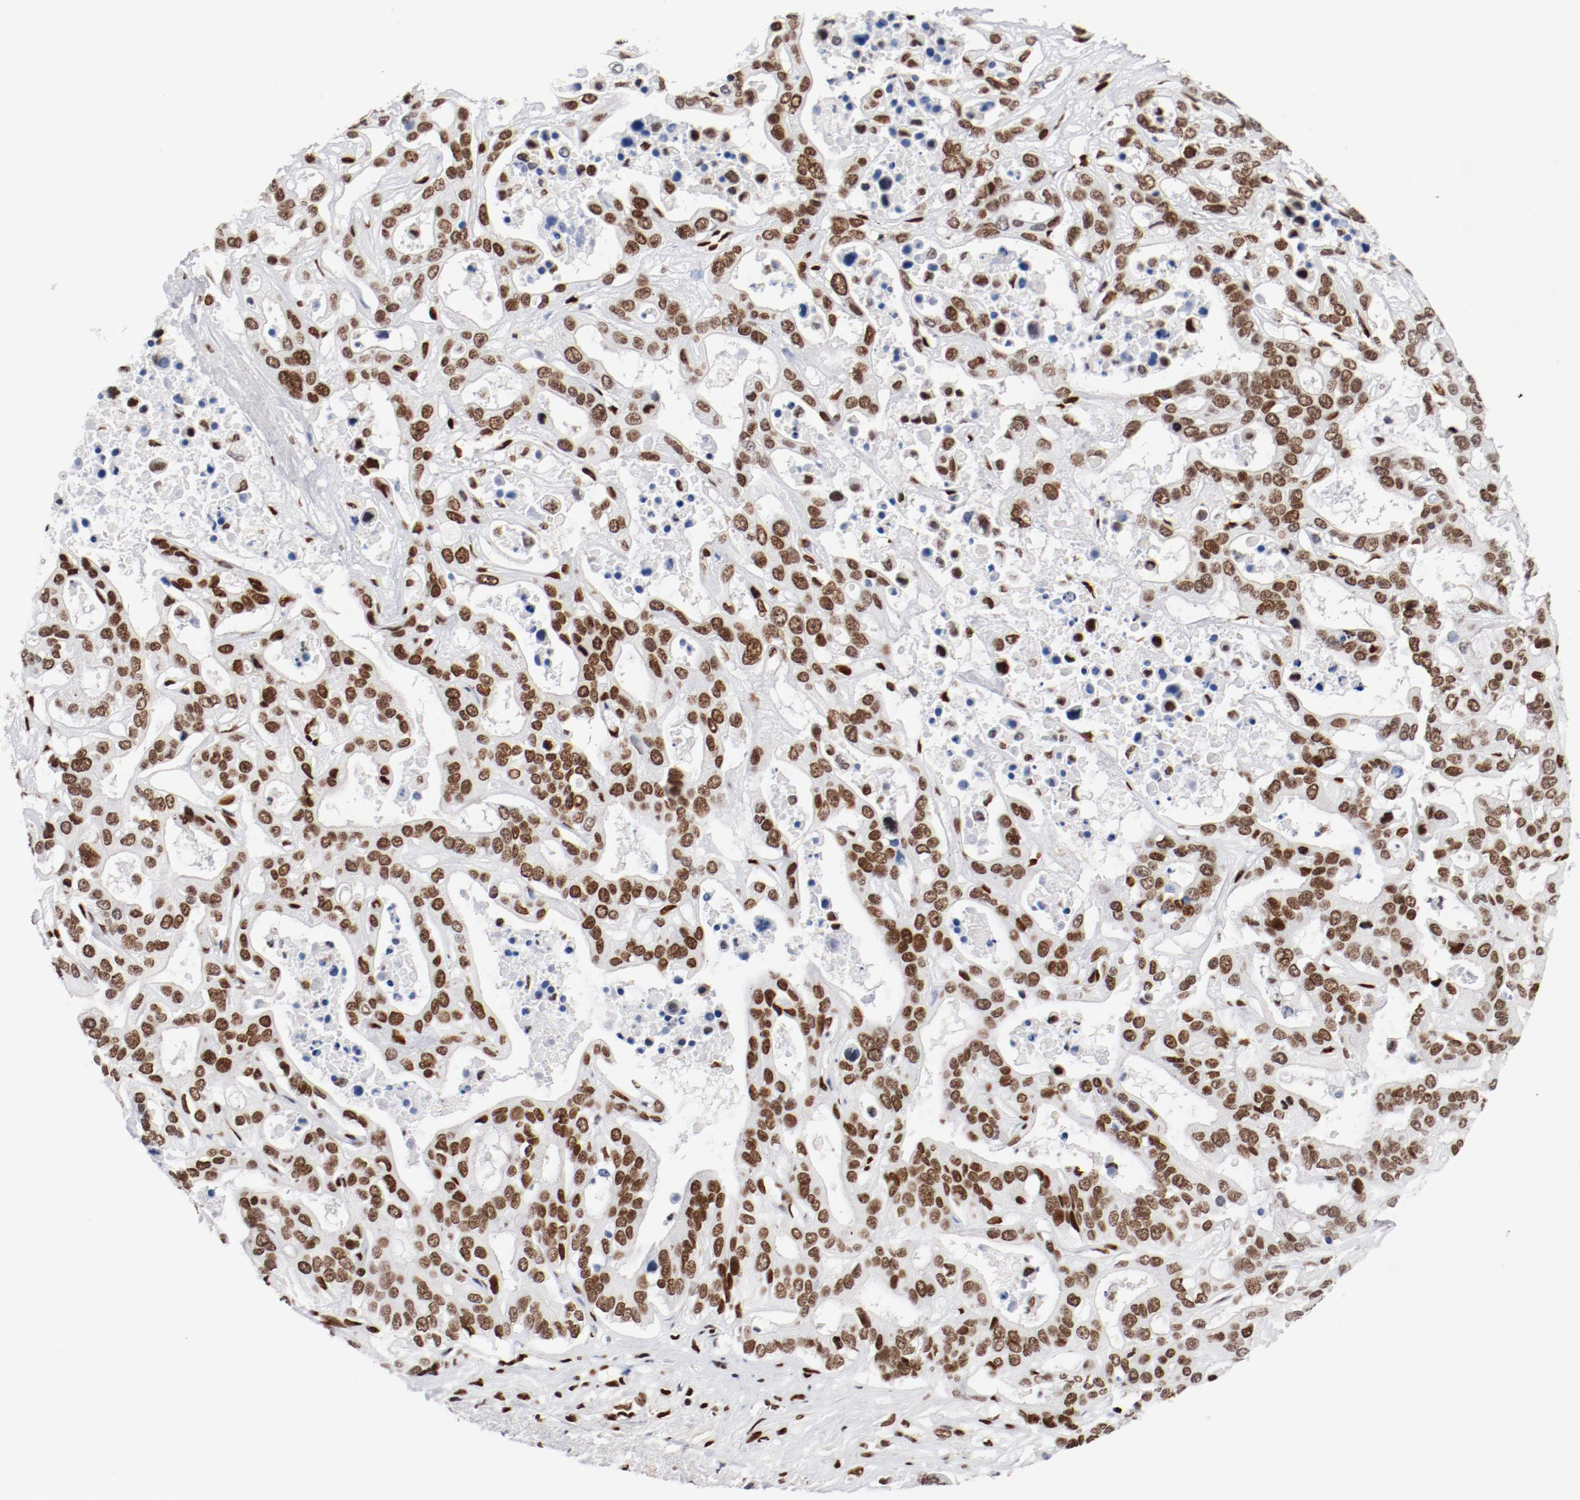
{"staining": {"intensity": "moderate", "quantity": ">75%", "location": "nuclear"}, "tissue": "liver cancer", "cell_type": "Tumor cells", "image_type": "cancer", "snomed": [{"axis": "morphology", "description": "Cholangiocarcinoma"}, {"axis": "topography", "description": "Liver"}], "caption": "IHC of liver cancer (cholangiocarcinoma) exhibits medium levels of moderate nuclear positivity in approximately >75% of tumor cells.", "gene": "CTBP1", "patient": {"sex": "female", "age": 65}}